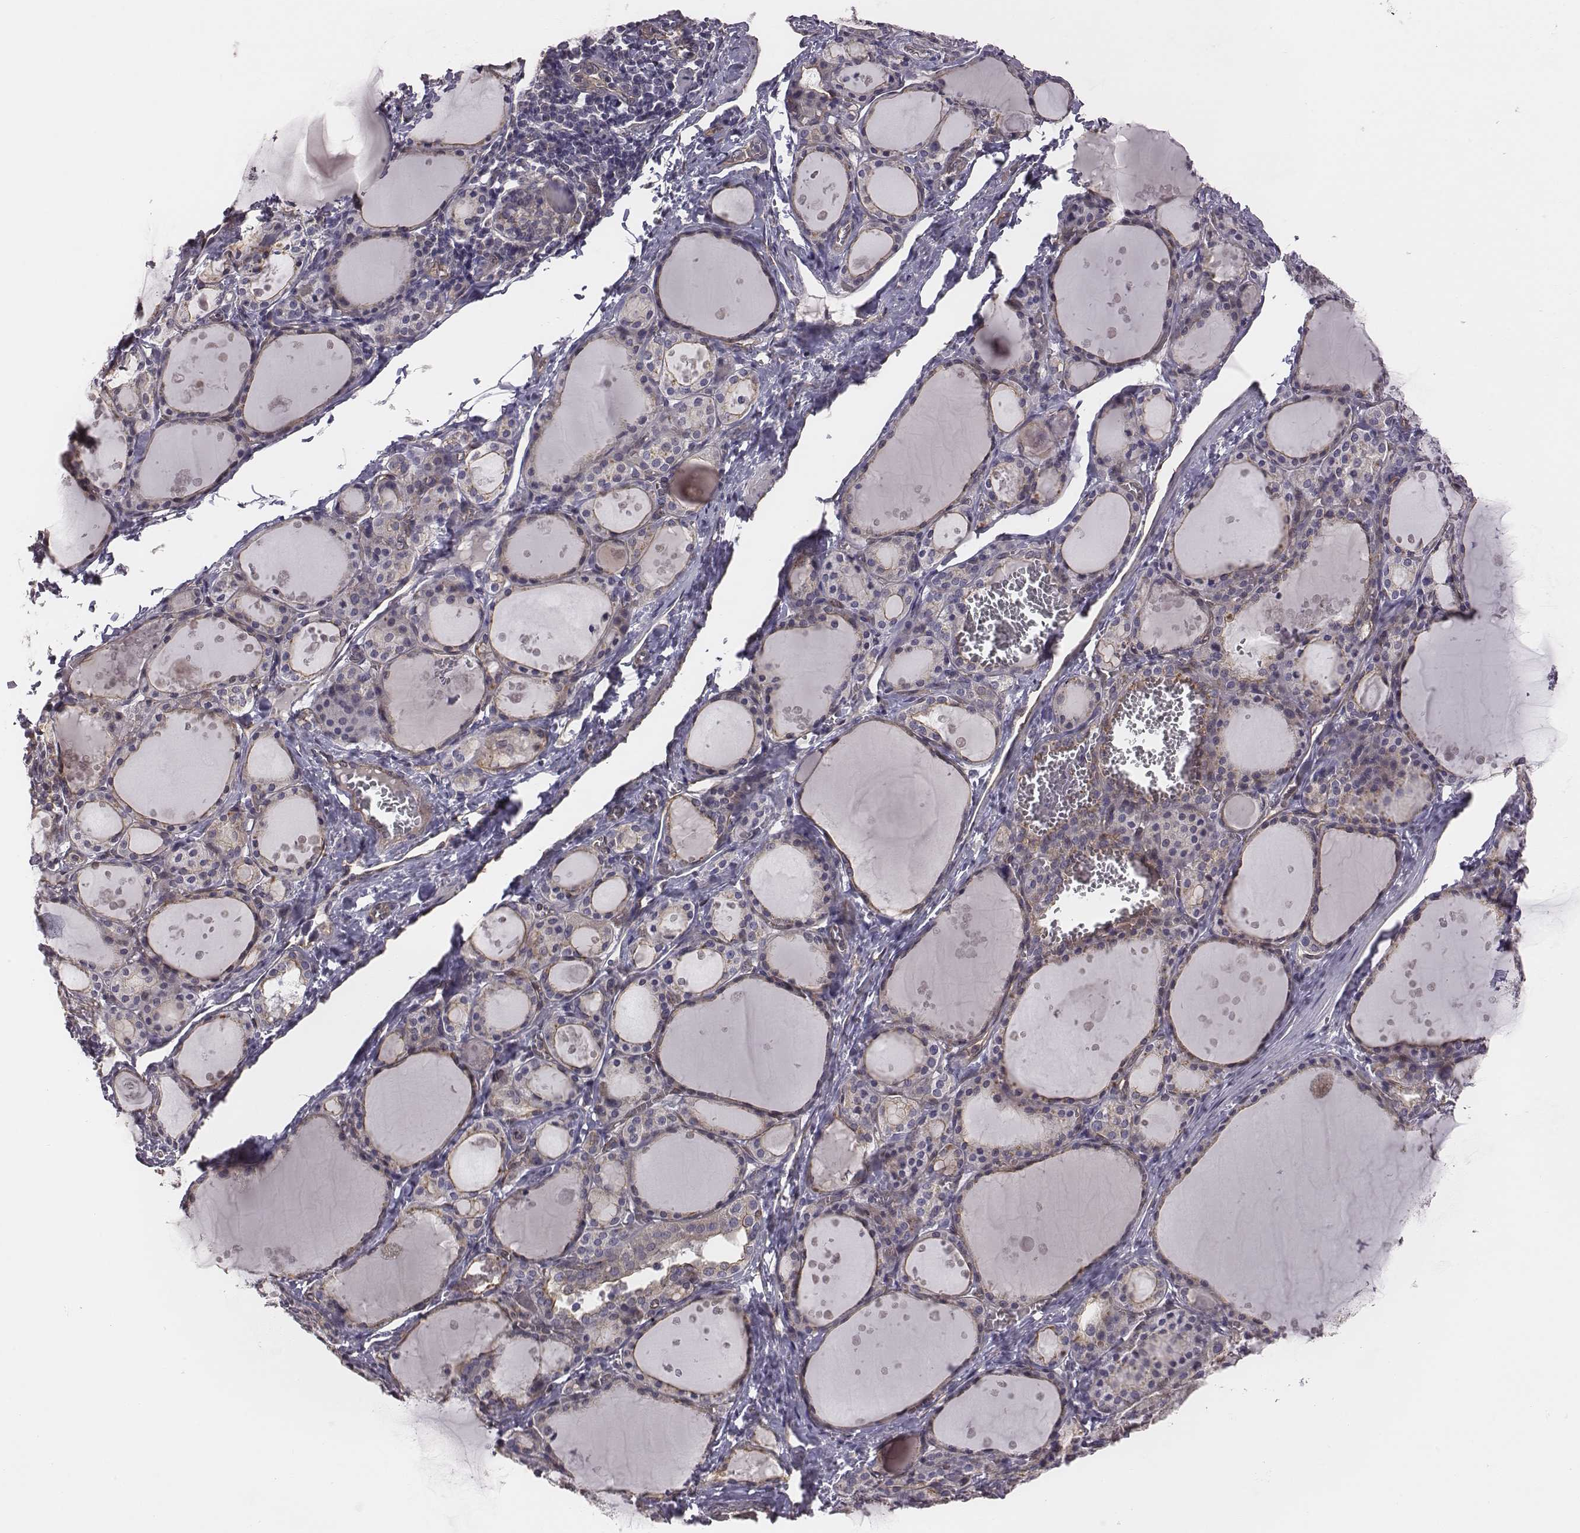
{"staining": {"intensity": "weak", "quantity": "<25%", "location": "cytoplasmic/membranous"}, "tissue": "thyroid gland", "cell_type": "Glandular cells", "image_type": "normal", "snomed": [{"axis": "morphology", "description": "Normal tissue, NOS"}, {"axis": "topography", "description": "Thyroid gland"}], "caption": "DAB (3,3'-diaminobenzidine) immunohistochemical staining of normal human thyroid gland exhibits no significant expression in glandular cells.", "gene": "SCARF1", "patient": {"sex": "male", "age": 68}}